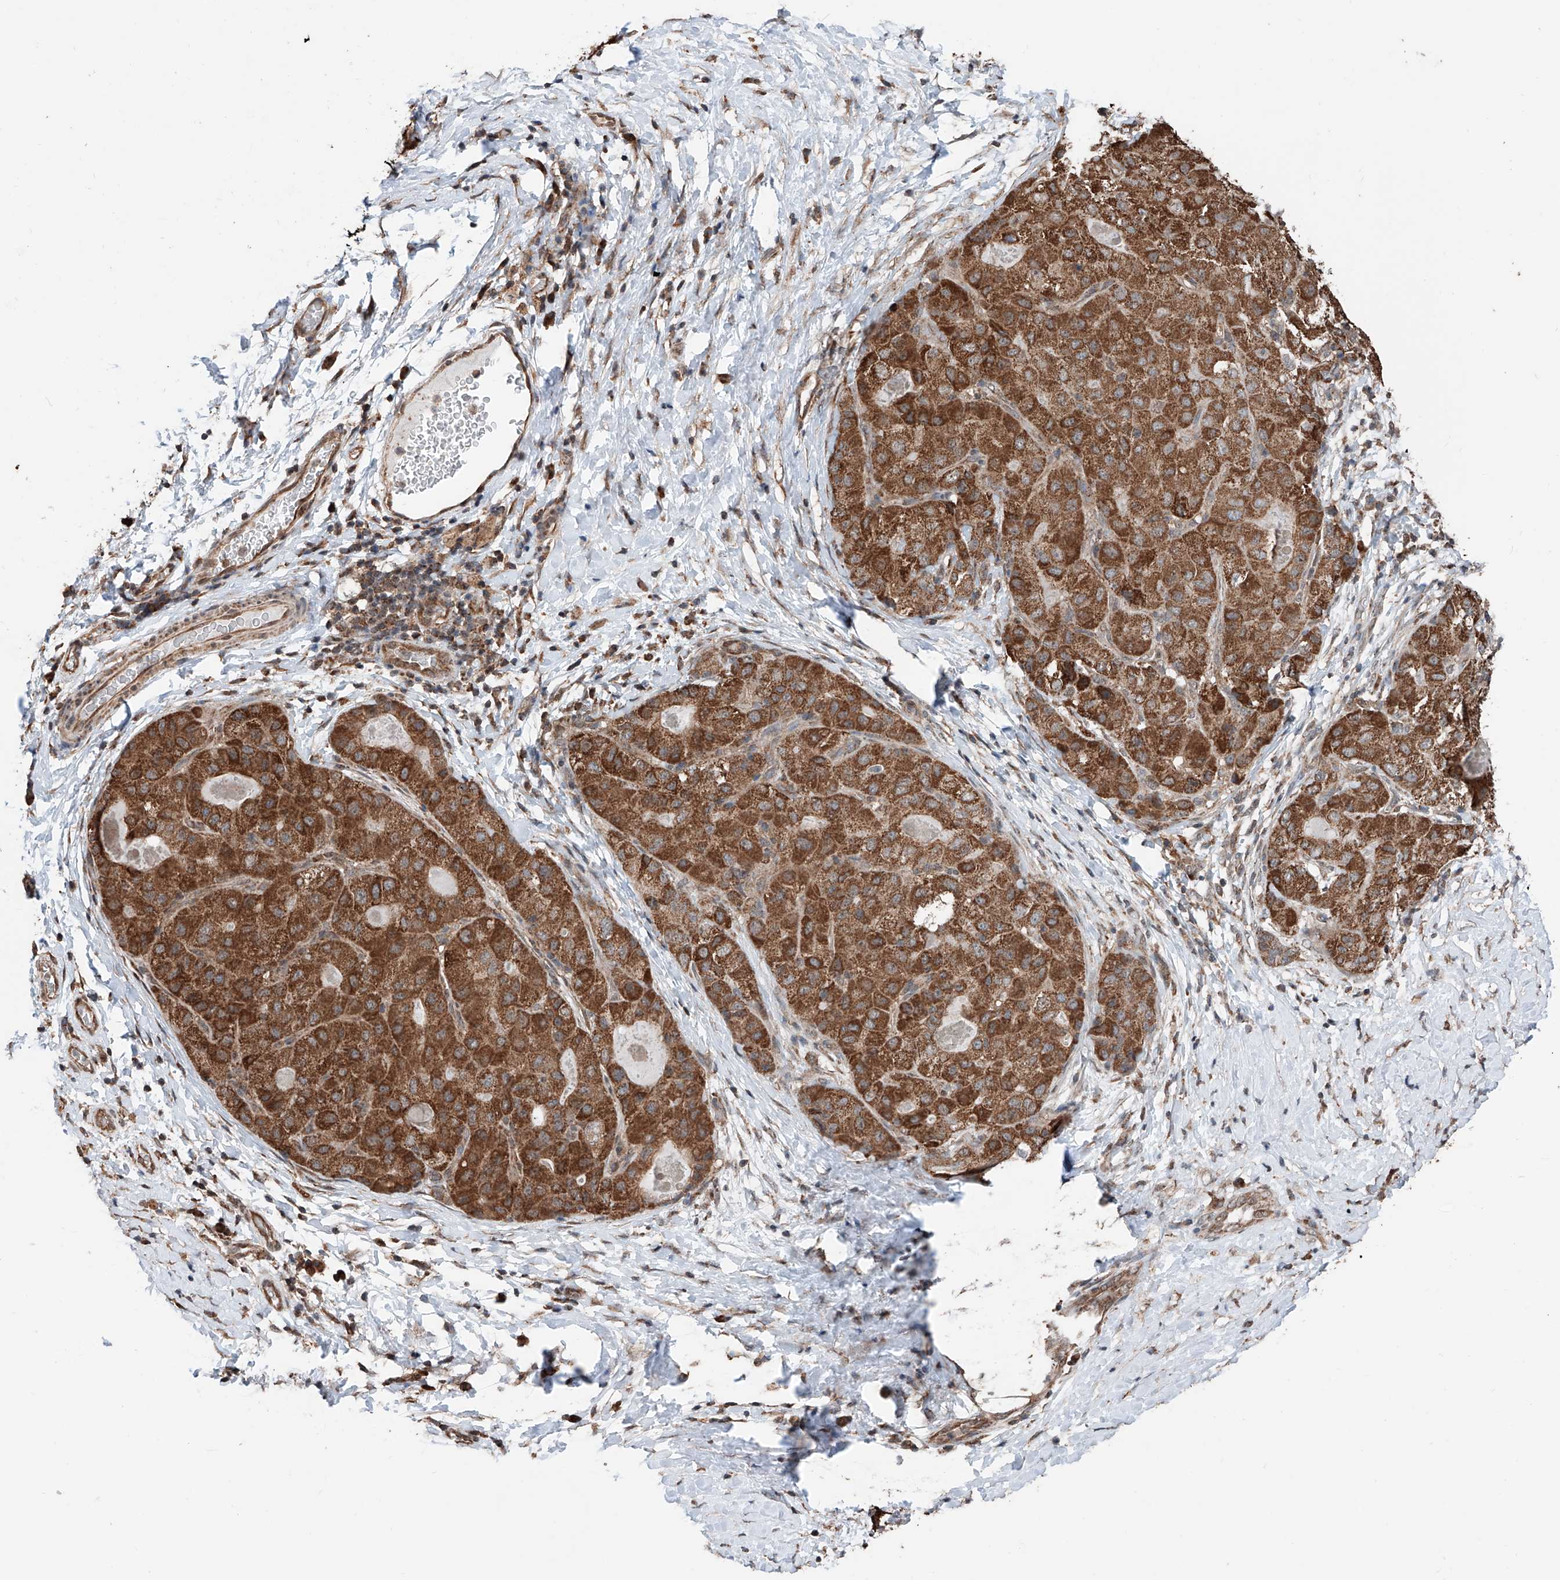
{"staining": {"intensity": "strong", "quantity": ">75%", "location": "cytoplasmic/membranous"}, "tissue": "liver cancer", "cell_type": "Tumor cells", "image_type": "cancer", "snomed": [{"axis": "morphology", "description": "Carcinoma, Hepatocellular, NOS"}, {"axis": "topography", "description": "Liver"}], "caption": "Hepatocellular carcinoma (liver) stained with a protein marker shows strong staining in tumor cells.", "gene": "ZNF445", "patient": {"sex": "male", "age": 80}}